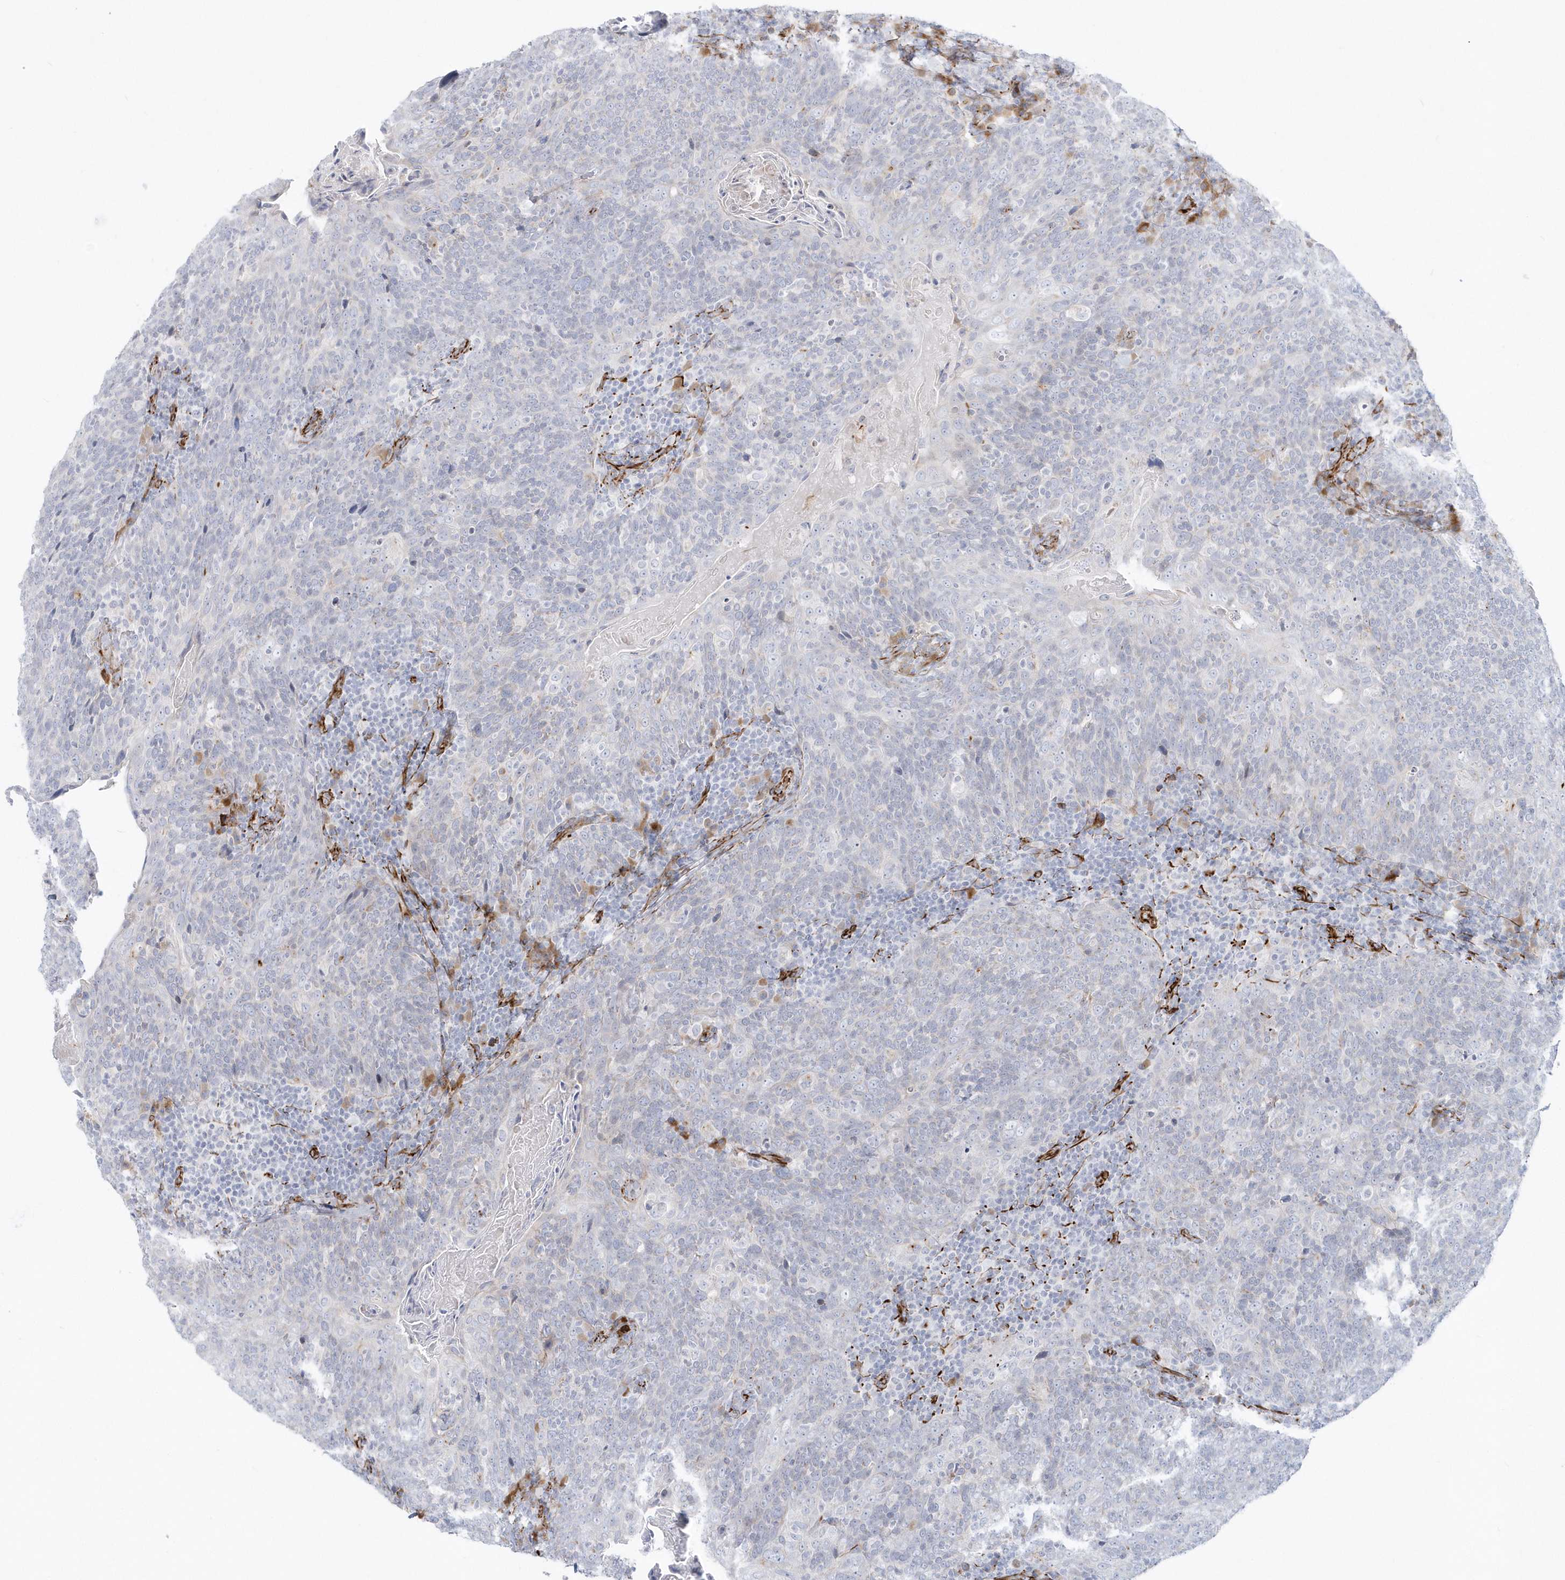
{"staining": {"intensity": "negative", "quantity": "none", "location": "none"}, "tissue": "head and neck cancer", "cell_type": "Tumor cells", "image_type": "cancer", "snomed": [{"axis": "morphology", "description": "Squamous cell carcinoma, NOS"}, {"axis": "morphology", "description": "Squamous cell carcinoma, metastatic, NOS"}, {"axis": "topography", "description": "Lymph node"}, {"axis": "topography", "description": "Head-Neck"}], "caption": "IHC photomicrograph of head and neck cancer stained for a protein (brown), which exhibits no positivity in tumor cells.", "gene": "PPIL6", "patient": {"sex": "male", "age": 62}}